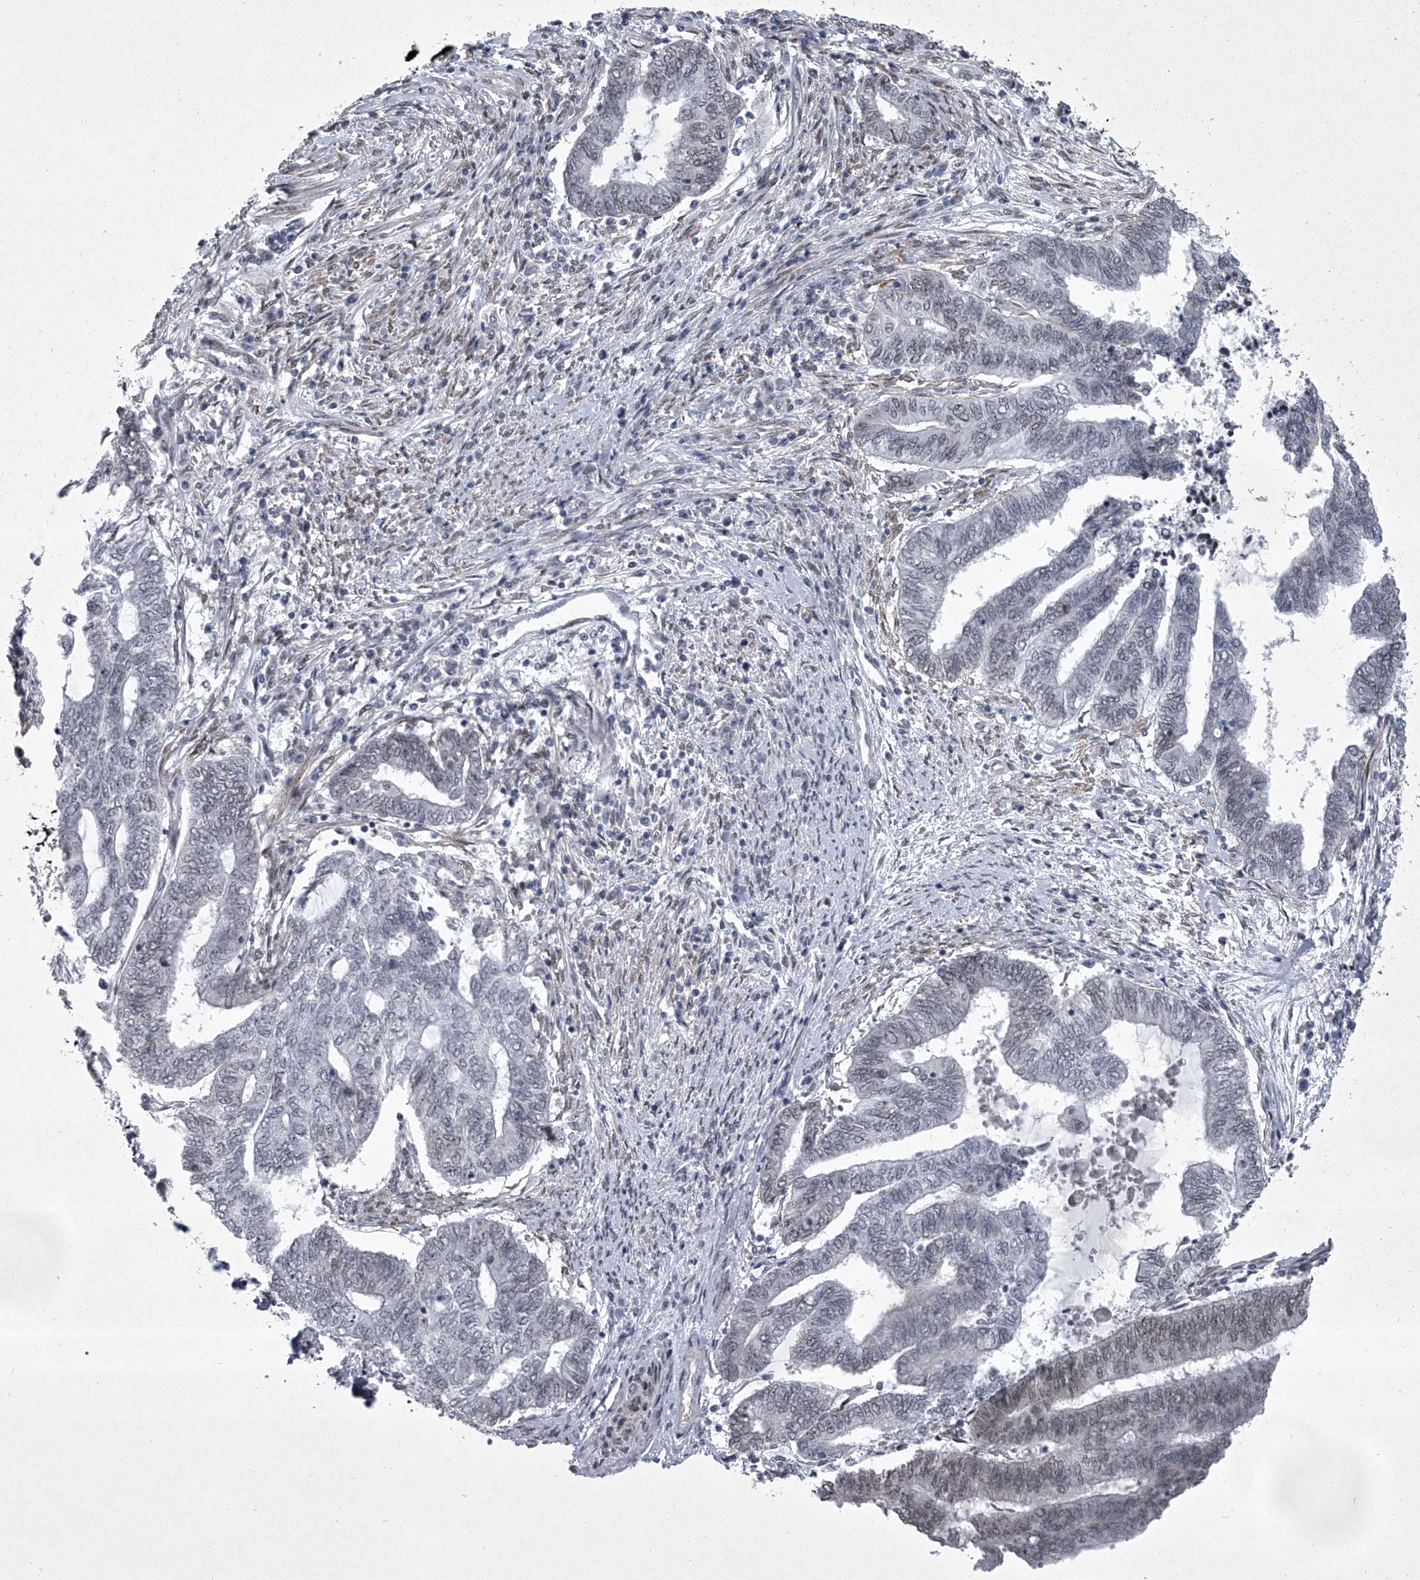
{"staining": {"intensity": "negative", "quantity": "none", "location": "none"}, "tissue": "endometrial cancer", "cell_type": "Tumor cells", "image_type": "cancer", "snomed": [{"axis": "morphology", "description": "Adenocarcinoma, NOS"}, {"axis": "topography", "description": "Uterus"}, {"axis": "topography", "description": "Endometrium"}], "caption": "IHC photomicrograph of neoplastic tissue: adenocarcinoma (endometrial) stained with DAB (3,3'-diaminobenzidine) demonstrates no significant protein expression in tumor cells.", "gene": "MLLT1", "patient": {"sex": "female", "age": 70}}